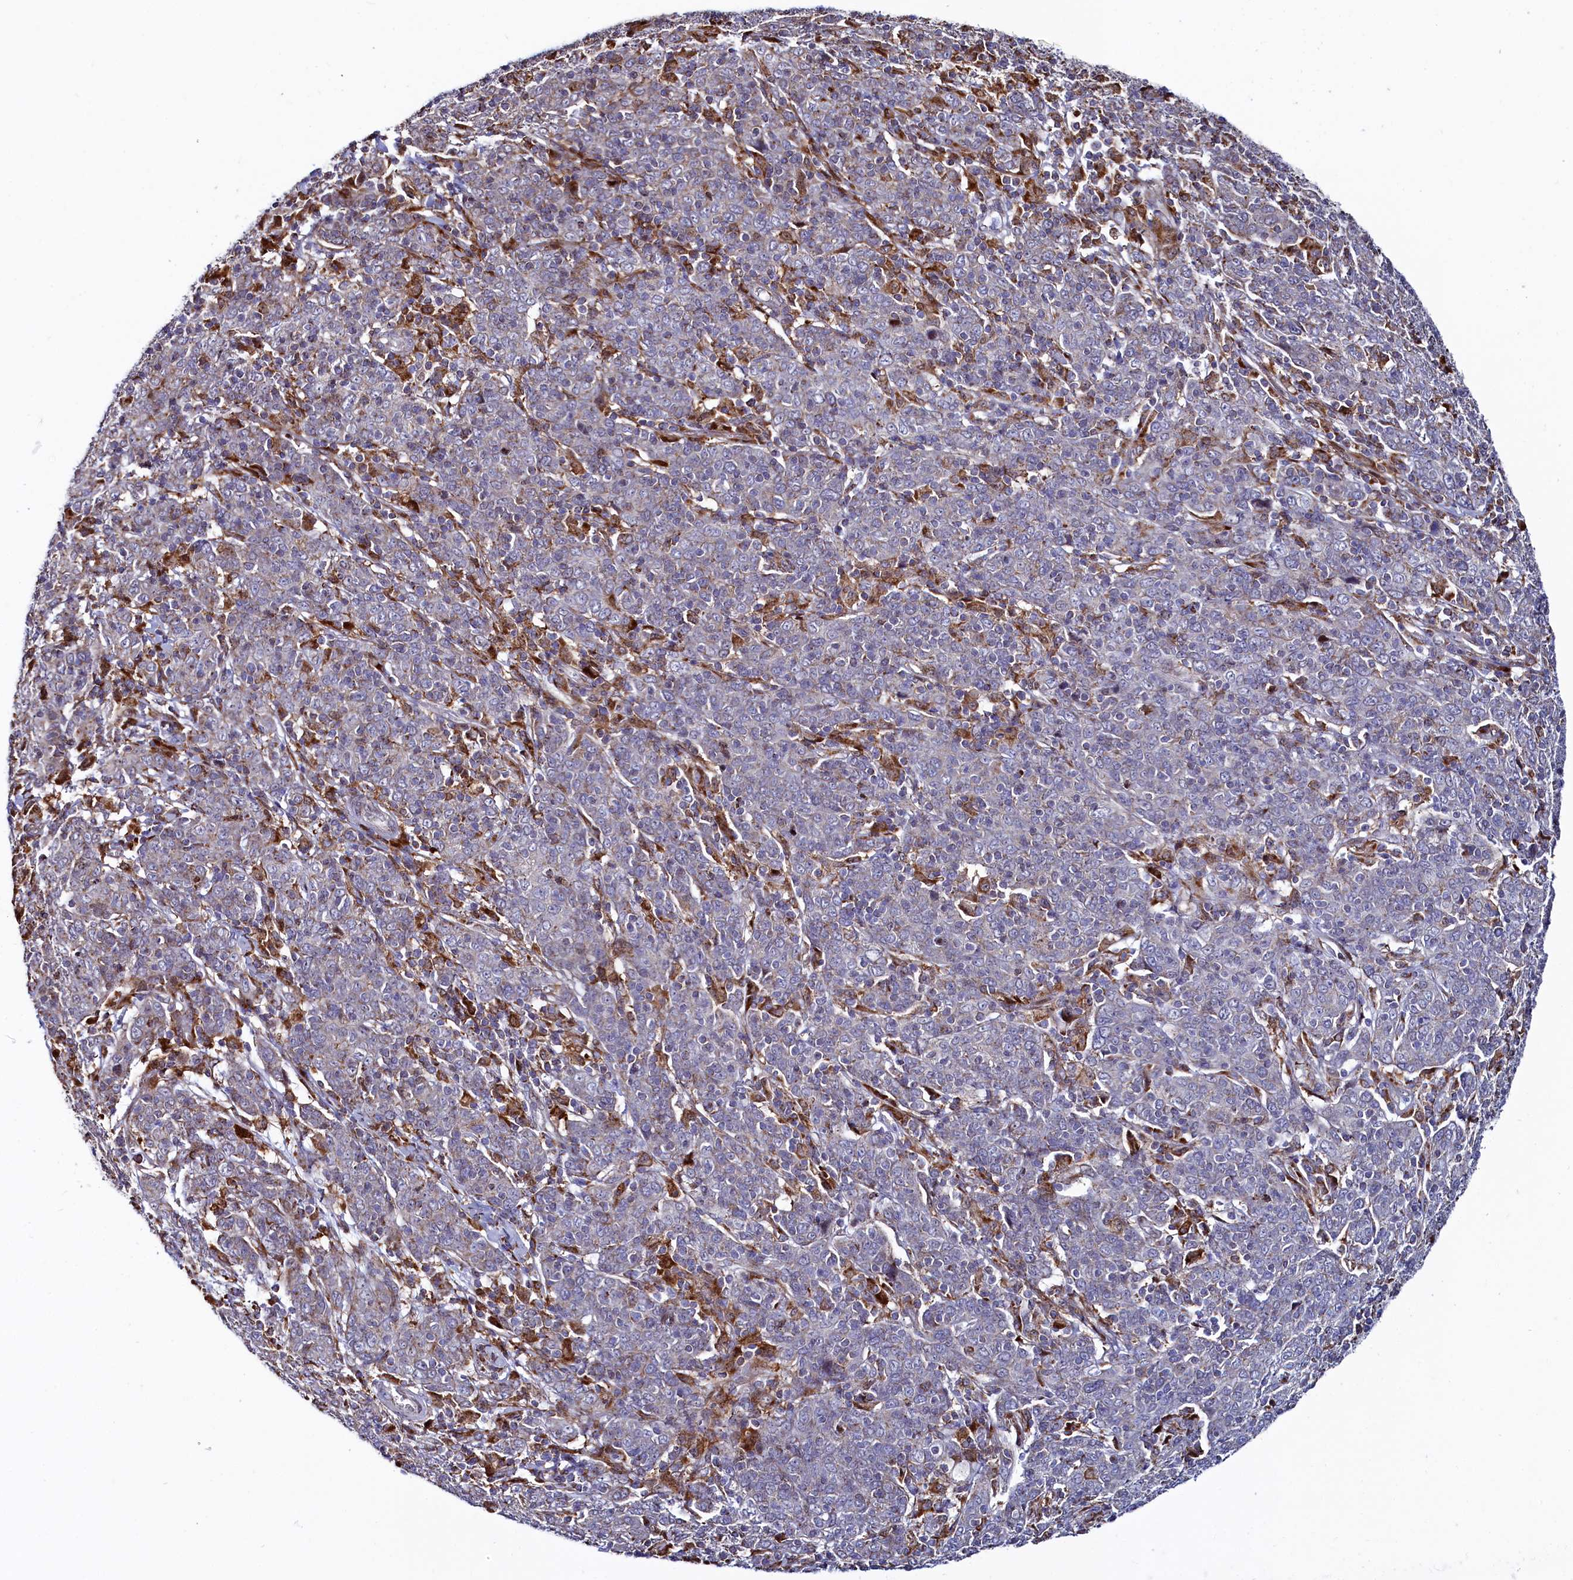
{"staining": {"intensity": "negative", "quantity": "none", "location": "none"}, "tissue": "cervical cancer", "cell_type": "Tumor cells", "image_type": "cancer", "snomed": [{"axis": "morphology", "description": "Squamous cell carcinoma, NOS"}, {"axis": "topography", "description": "Cervix"}], "caption": "Cervical cancer (squamous cell carcinoma) was stained to show a protein in brown. There is no significant positivity in tumor cells. (DAB immunohistochemistry visualized using brightfield microscopy, high magnification).", "gene": "HDGFL3", "patient": {"sex": "female", "age": 67}}